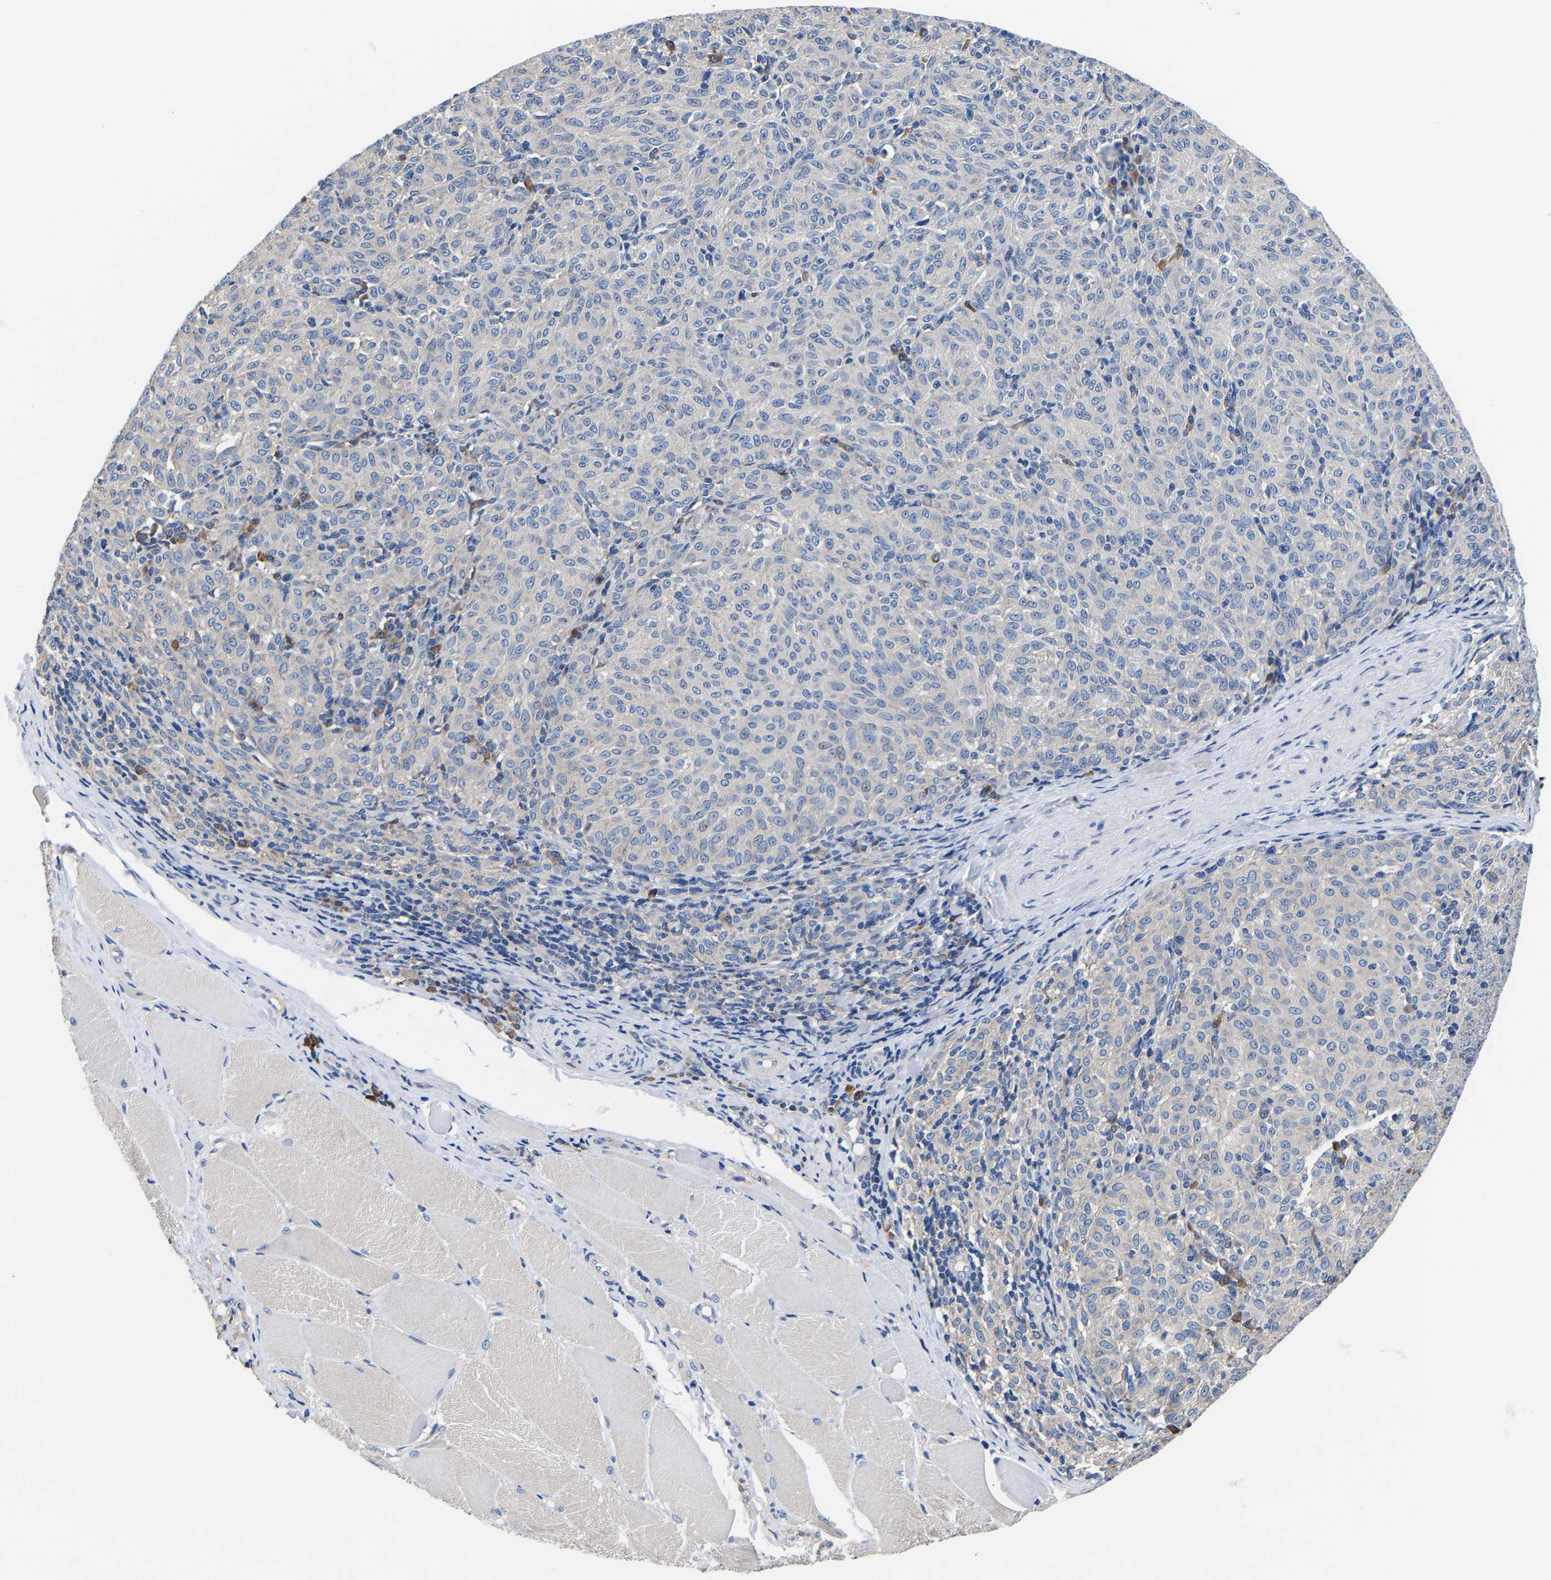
{"staining": {"intensity": "negative", "quantity": "none", "location": "none"}, "tissue": "melanoma", "cell_type": "Tumor cells", "image_type": "cancer", "snomed": [{"axis": "morphology", "description": "Malignant melanoma, NOS"}, {"axis": "topography", "description": "Skin"}], "caption": "Immunohistochemical staining of human malignant melanoma demonstrates no significant expression in tumor cells.", "gene": "SRPK2", "patient": {"sex": "female", "age": 72}}